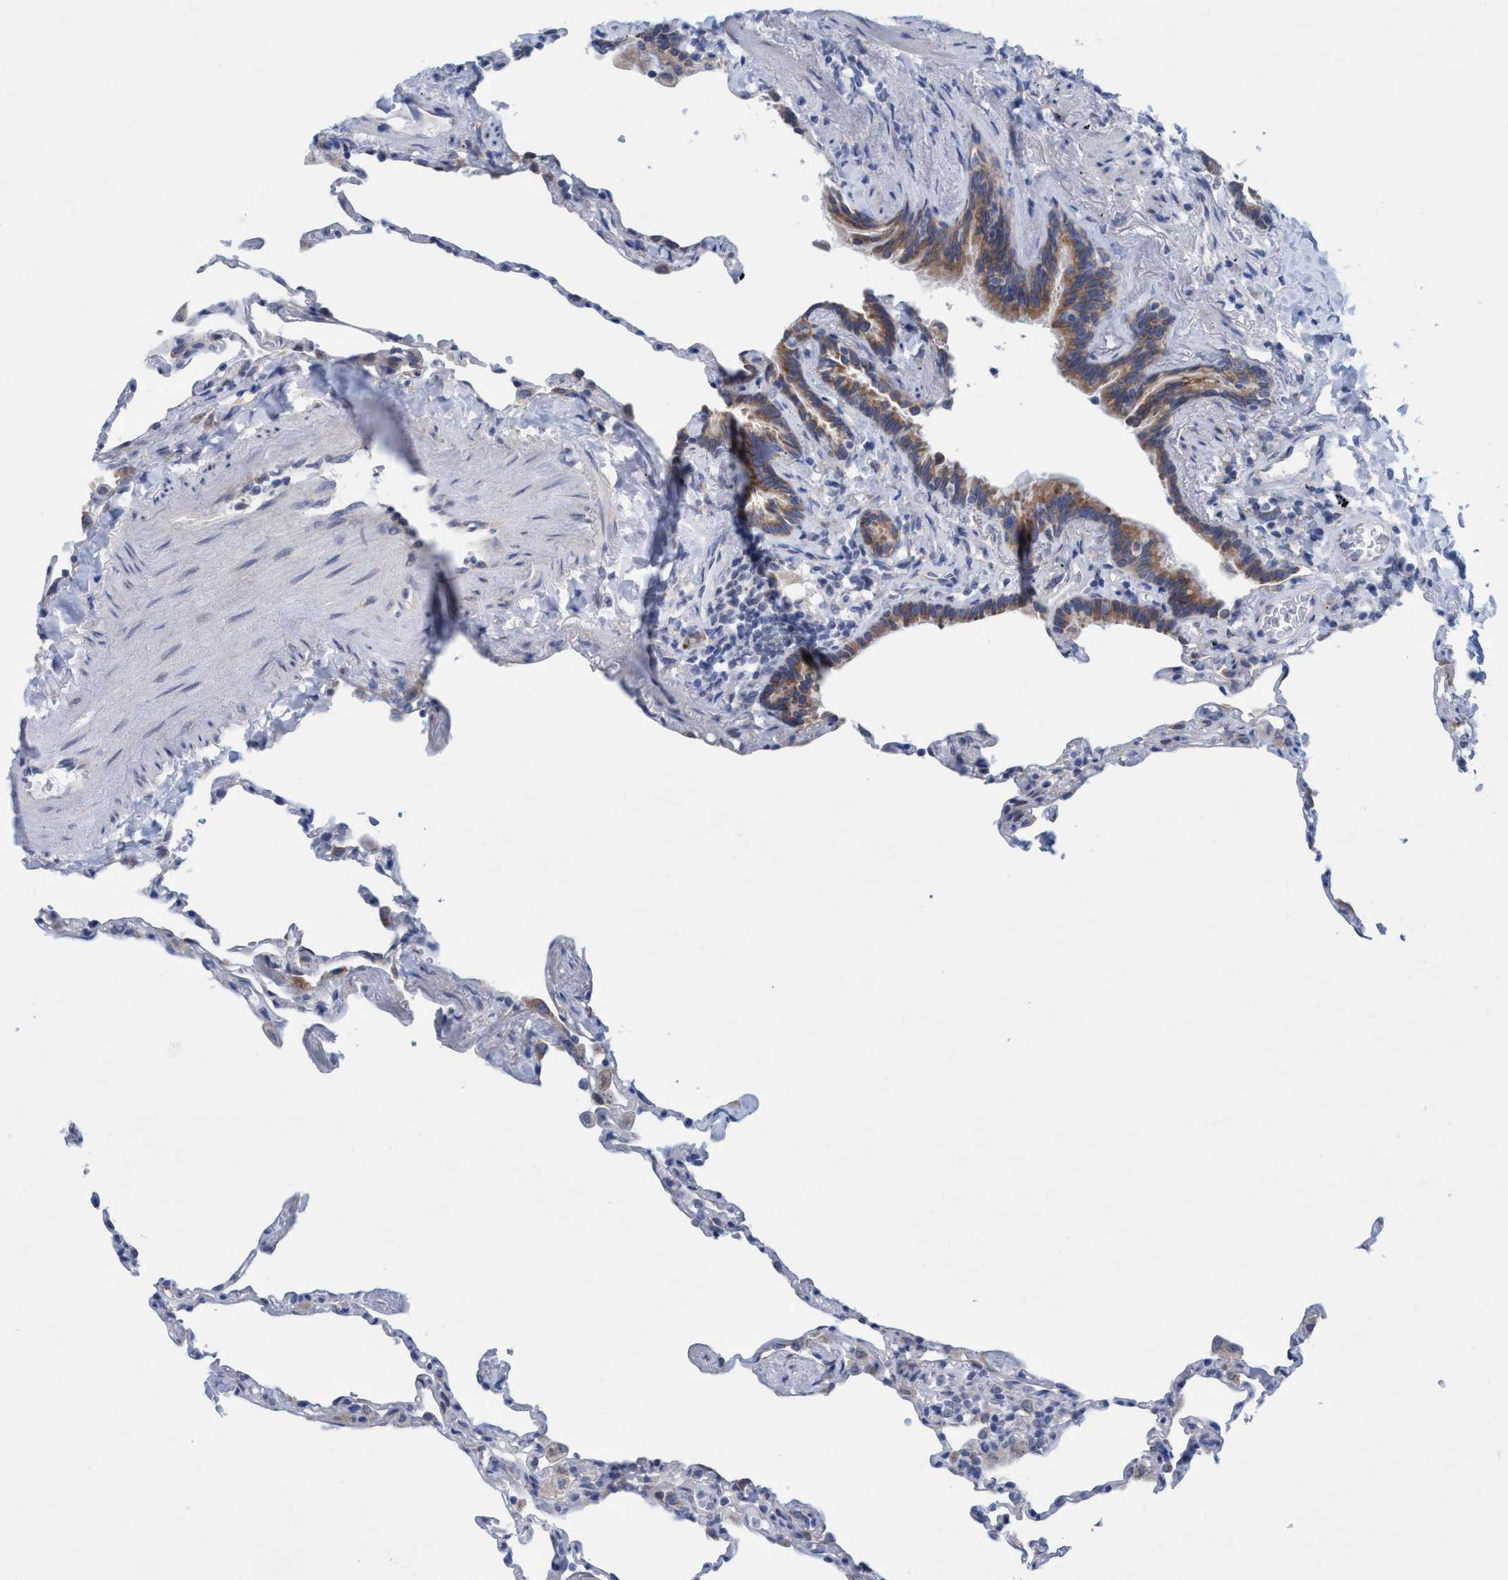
{"staining": {"intensity": "negative", "quantity": "none", "location": "none"}, "tissue": "lung", "cell_type": "Alveolar cells", "image_type": "normal", "snomed": [{"axis": "morphology", "description": "Normal tissue, NOS"}, {"axis": "topography", "description": "Lung"}], "caption": "A high-resolution micrograph shows immunohistochemistry staining of unremarkable lung, which exhibits no significant positivity in alveolar cells. (DAB (3,3'-diaminobenzidine) immunohistochemistry with hematoxylin counter stain).", "gene": "RSAD1", "patient": {"sex": "male", "age": 59}}